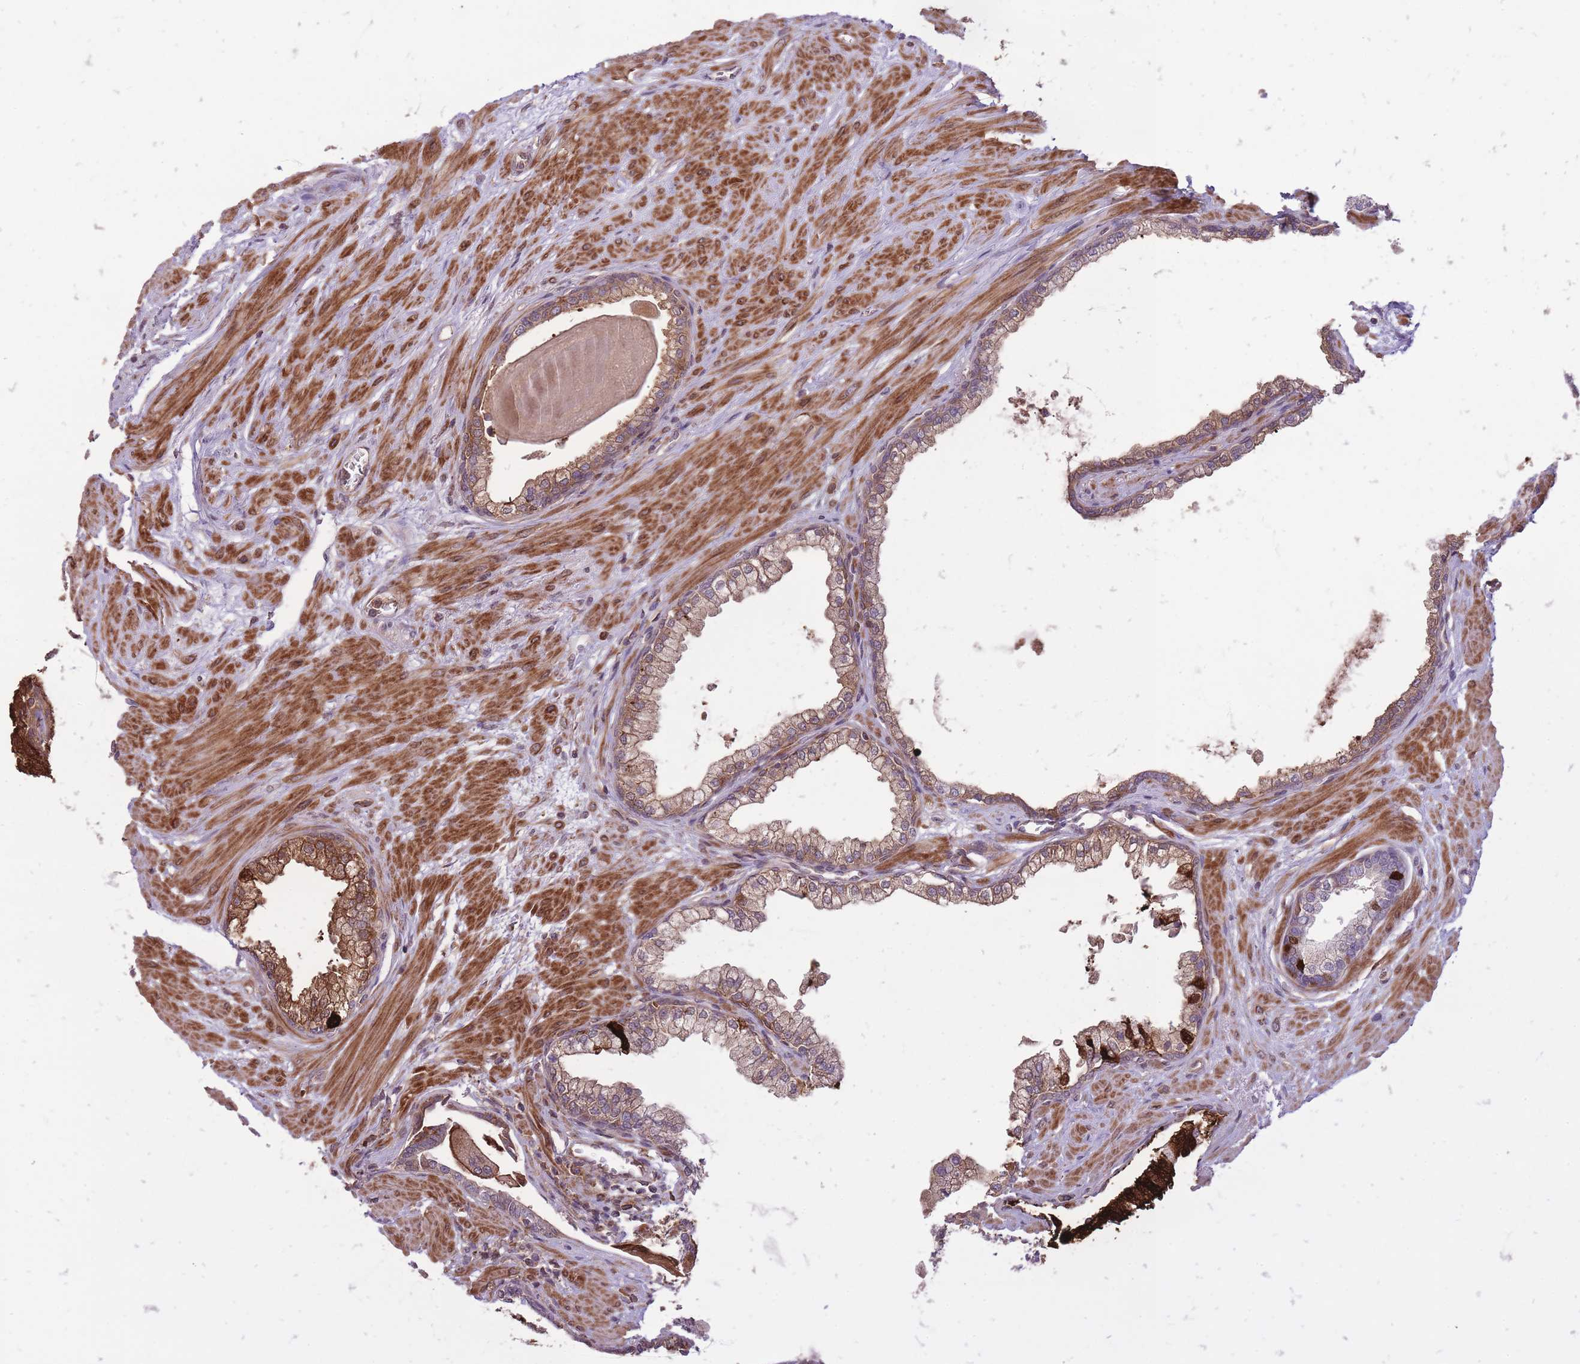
{"staining": {"intensity": "moderate", "quantity": "25%-75%", "location": "cytoplasmic/membranous"}, "tissue": "prostate", "cell_type": "Glandular cells", "image_type": "normal", "snomed": [{"axis": "morphology", "description": "Normal tissue, NOS"}, {"axis": "topography", "description": "Prostate"}], "caption": "High-power microscopy captured an immunohistochemistry (IHC) image of unremarkable prostate, revealing moderate cytoplasmic/membranous staining in about 25%-75% of glandular cells.", "gene": "TET3", "patient": {"sex": "male", "age": 57}}